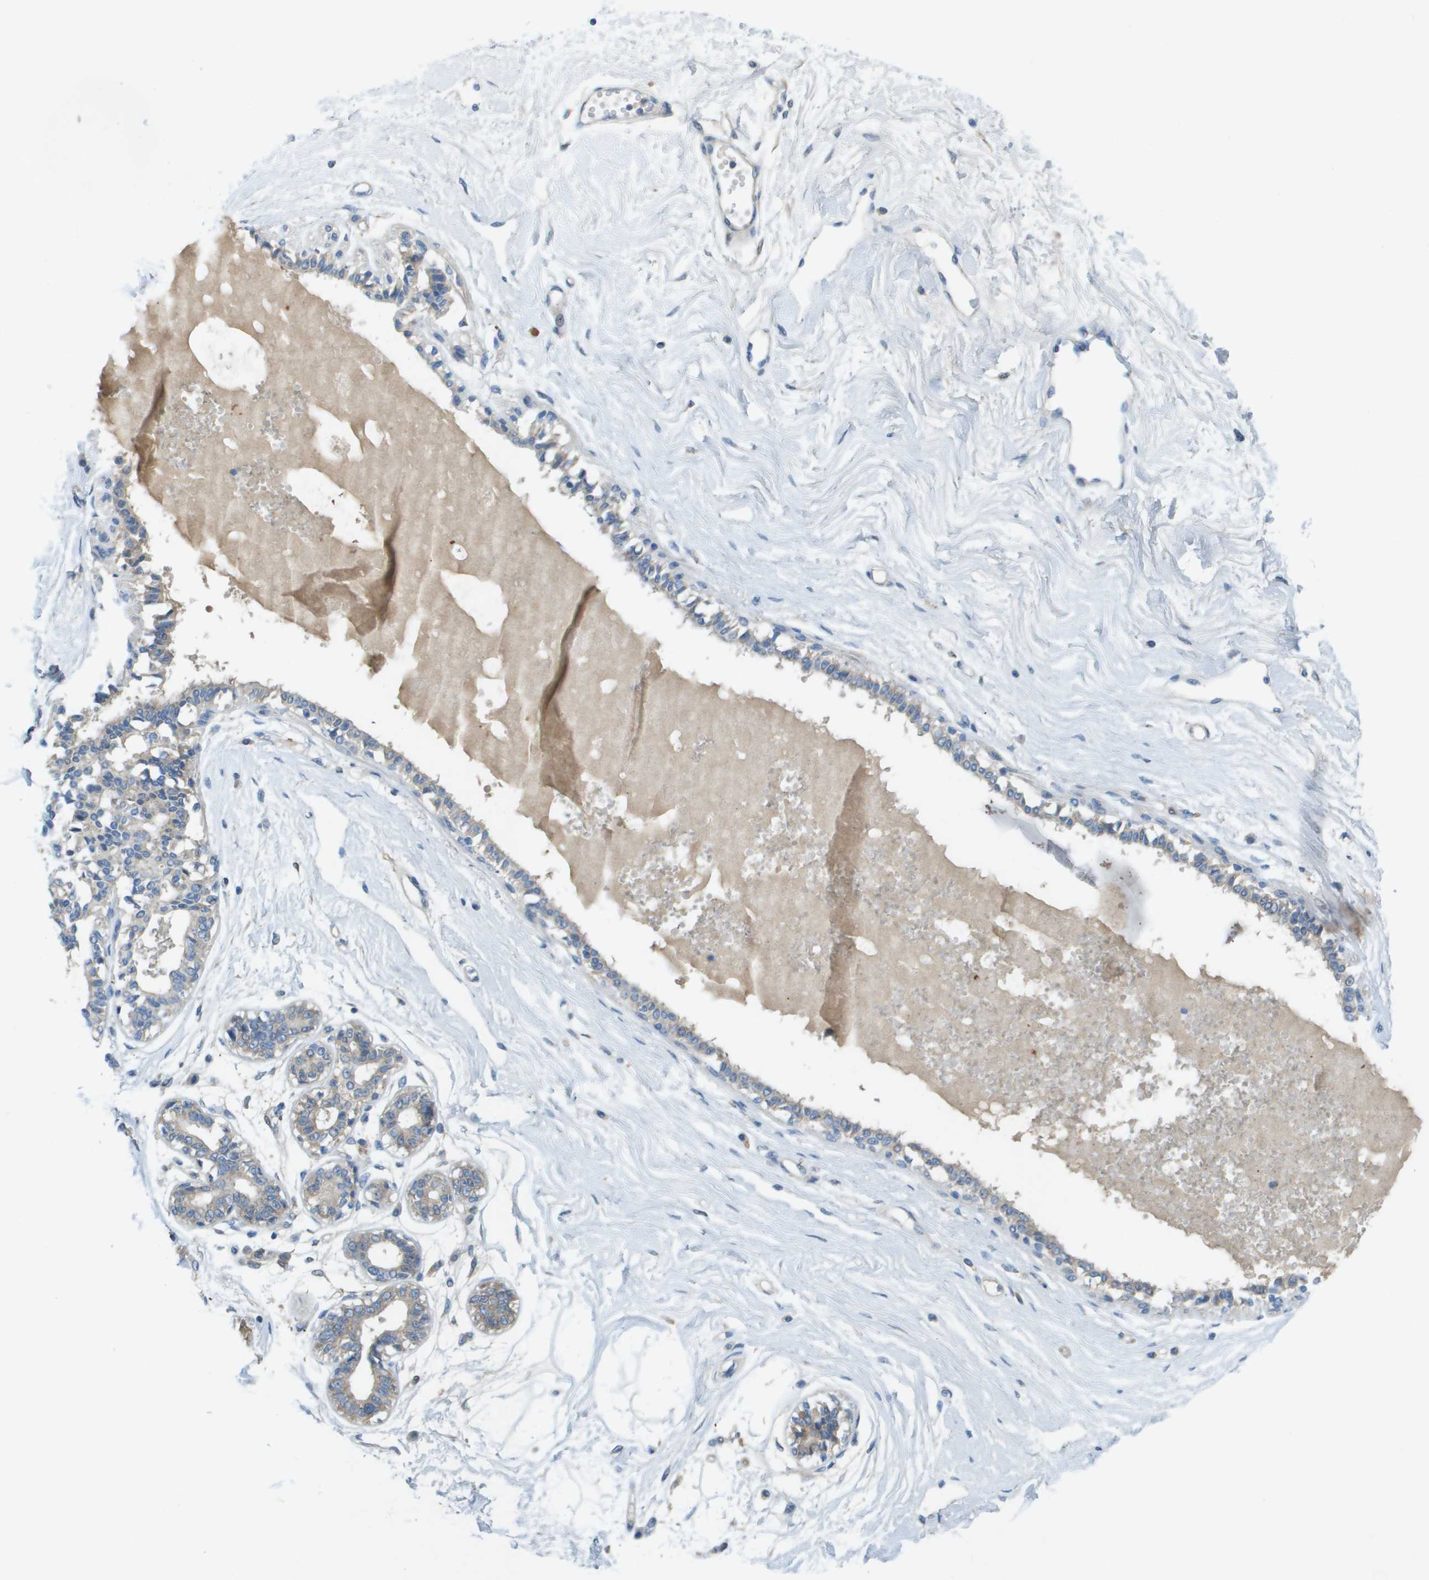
{"staining": {"intensity": "negative", "quantity": "none", "location": "none"}, "tissue": "breast", "cell_type": "Adipocytes", "image_type": "normal", "snomed": [{"axis": "morphology", "description": "Normal tissue, NOS"}, {"axis": "topography", "description": "Breast"}], "caption": "Adipocytes are negative for protein expression in normal human breast. Brightfield microscopy of immunohistochemistry stained with DAB (brown) and hematoxylin (blue), captured at high magnification.", "gene": "CYGB", "patient": {"sex": "female", "age": 45}}